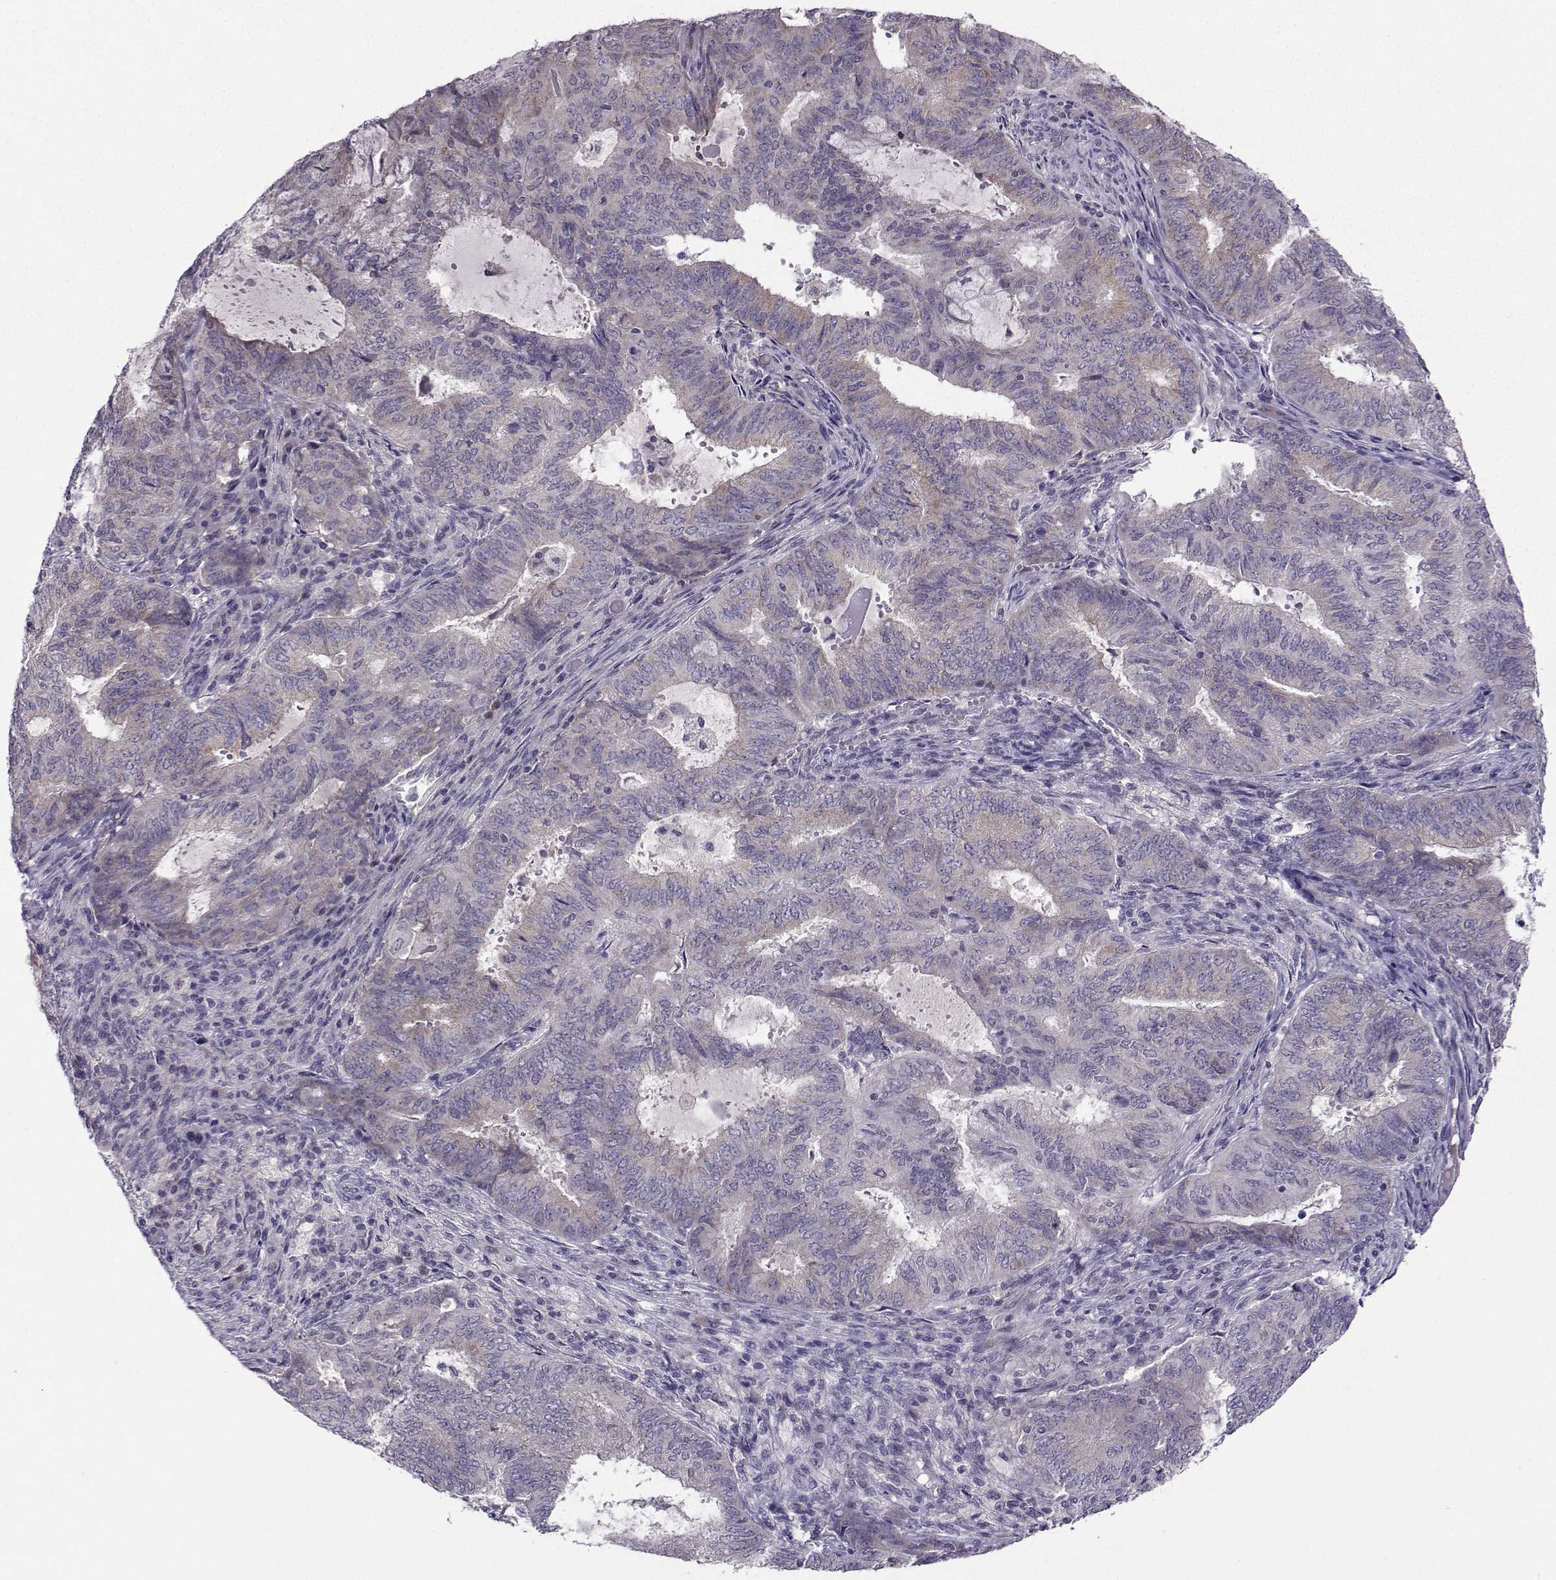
{"staining": {"intensity": "weak", "quantity": "25%-75%", "location": "cytoplasmic/membranous"}, "tissue": "endometrial cancer", "cell_type": "Tumor cells", "image_type": "cancer", "snomed": [{"axis": "morphology", "description": "Adenocarcinoma, NOS"}, {"axis": "topography", "description": "Endometrium"}], "caption": "A brown stain highlights weak cytoplasmic/membranous expression of a protein in human endometrial adenocarcinoma tumor cells. (Stains: DAB in brown, nuclei in blue, Microscopy: brightfield microscopy at high magnification).", "gene": "DDX20", "patient": {"sex": "female", "age": 62}}